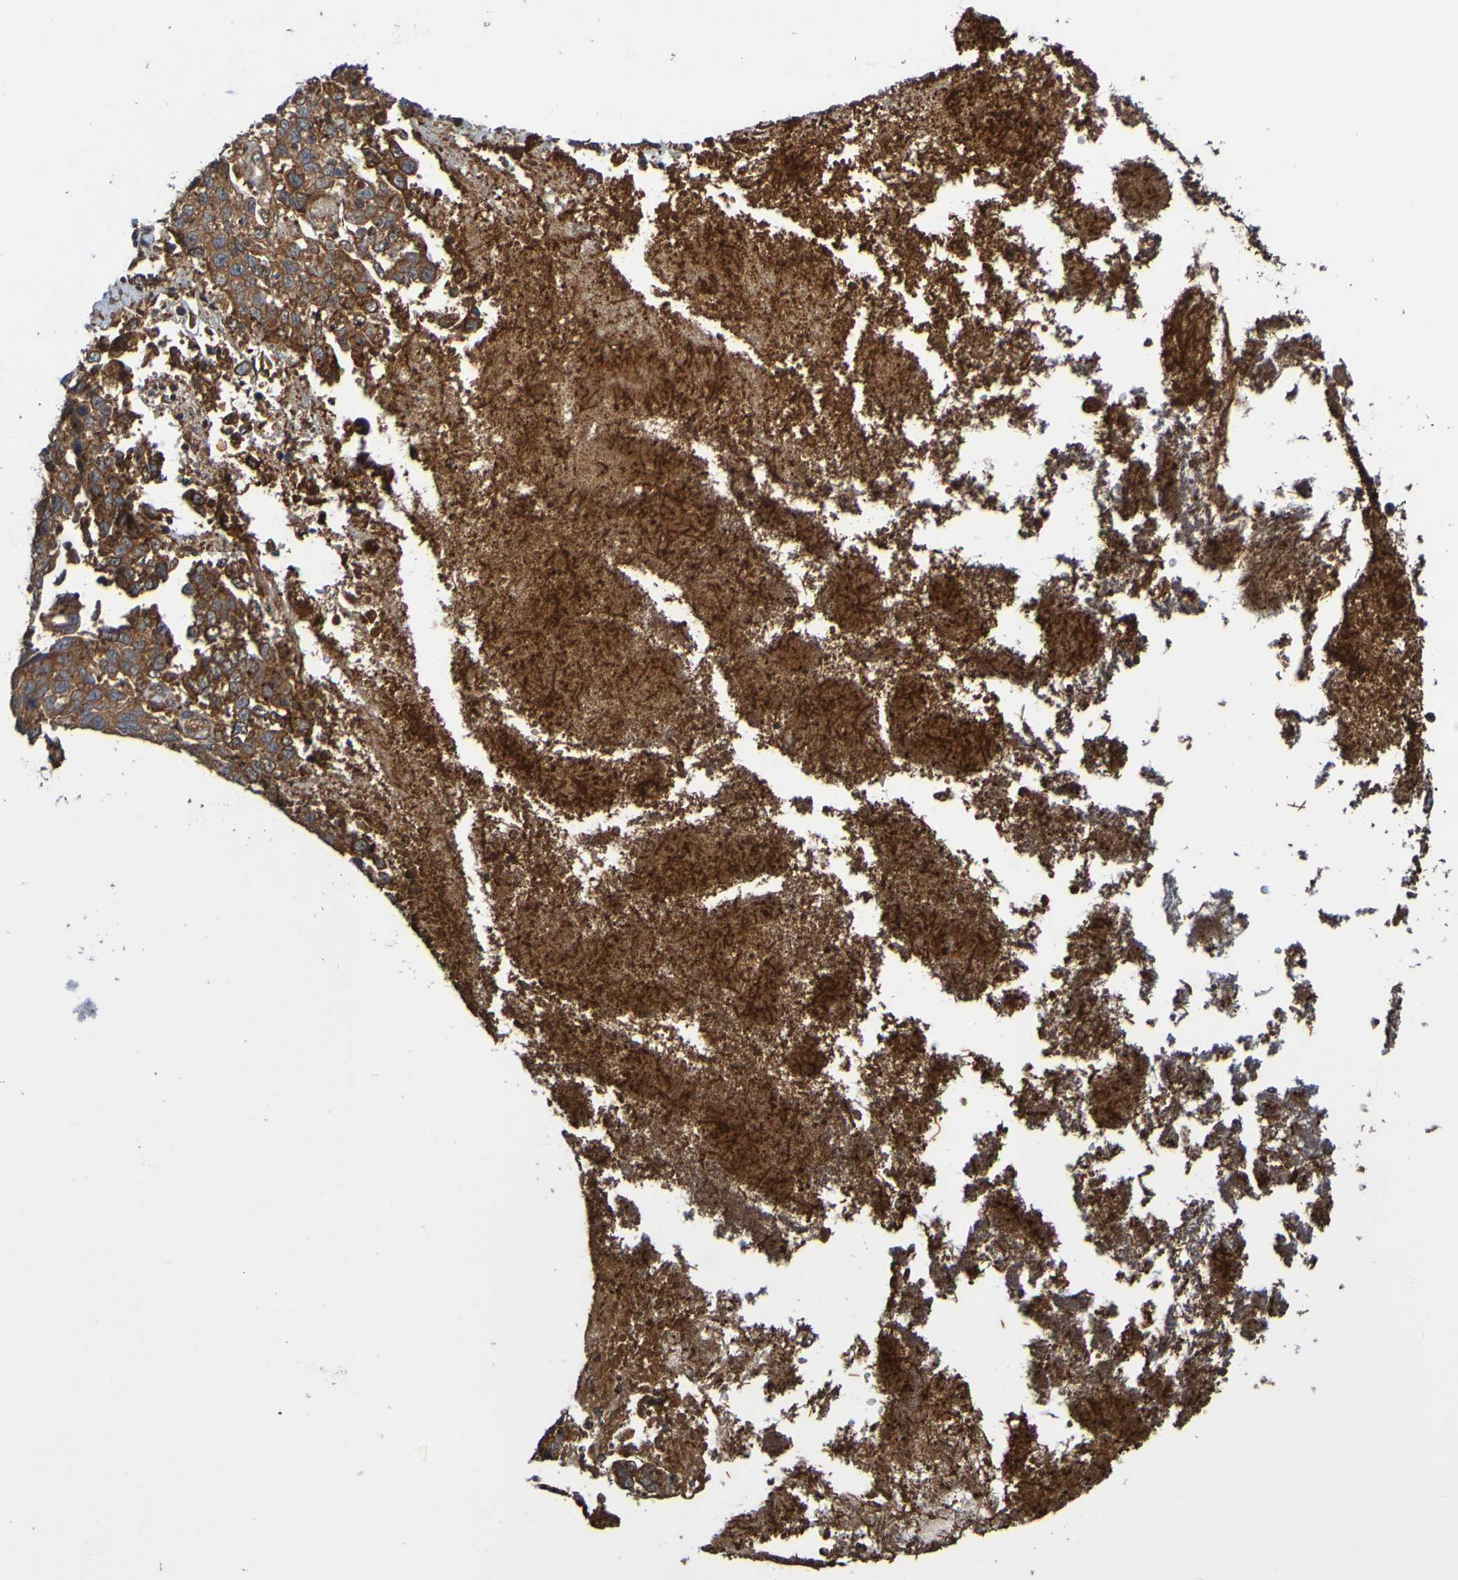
{"staining": {"intensity": "moderate", "quantity": ">75%", "location": "cytoplasmic/membranous"}, "tissue": "stomach cancer", "cell_type": "Tumor cells", "image_type": "cancer", "snomed": [{"axis": "morphology", "description": "Normal tissue, NOS"}, {"axis": "morphology", "description": "Adenocarcinoma, NOS"}, {"axis": "topography", "description": "Stomach"}], "caption": "Stomach adenocarcinoma stained for a protein shows moderate cytoplasmic/membranous positivity in tumor cells.", "gene": "UCN", "patient": {"sex": "male", "age": 48}}